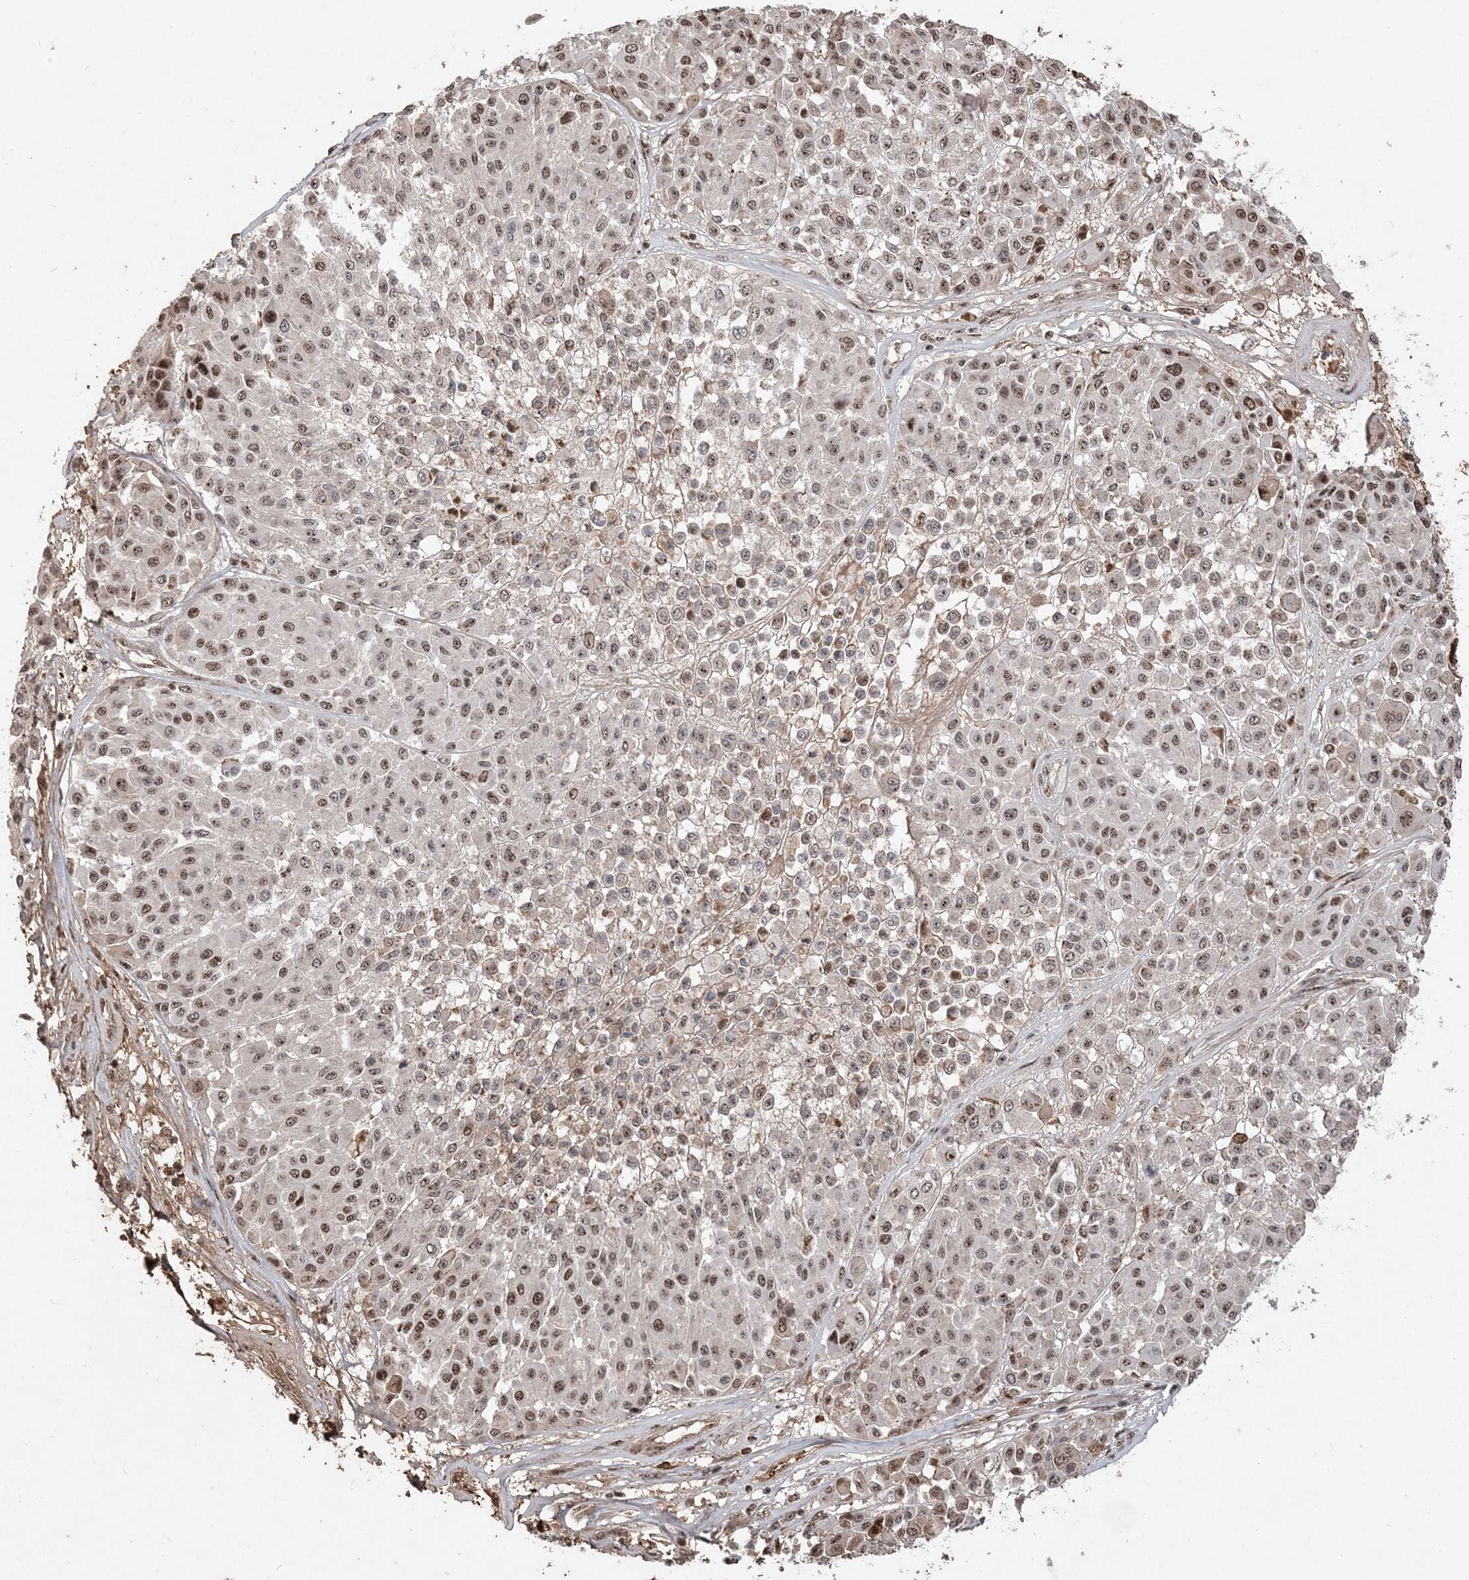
{"staining": {"intensity": "moderate", "quantity": ">75%", "location": "nuclear"}, "tissue": "melanoma", "cell_type": "Tumor cells", "image_type": "cancer", "snomed": [{"axis": "morphology", "description": "Malignant melanoma, Metastatic site"}, {"axis": "topography", "description": "Soft tissue"}], "caption": "Melanoma stained for a protein (brown) demonstrates moderate nuclear positive positivity in approximately >75% of tumor cells.", "gene": "RBM17", "patient": {"sex": "male", "age": 41}}